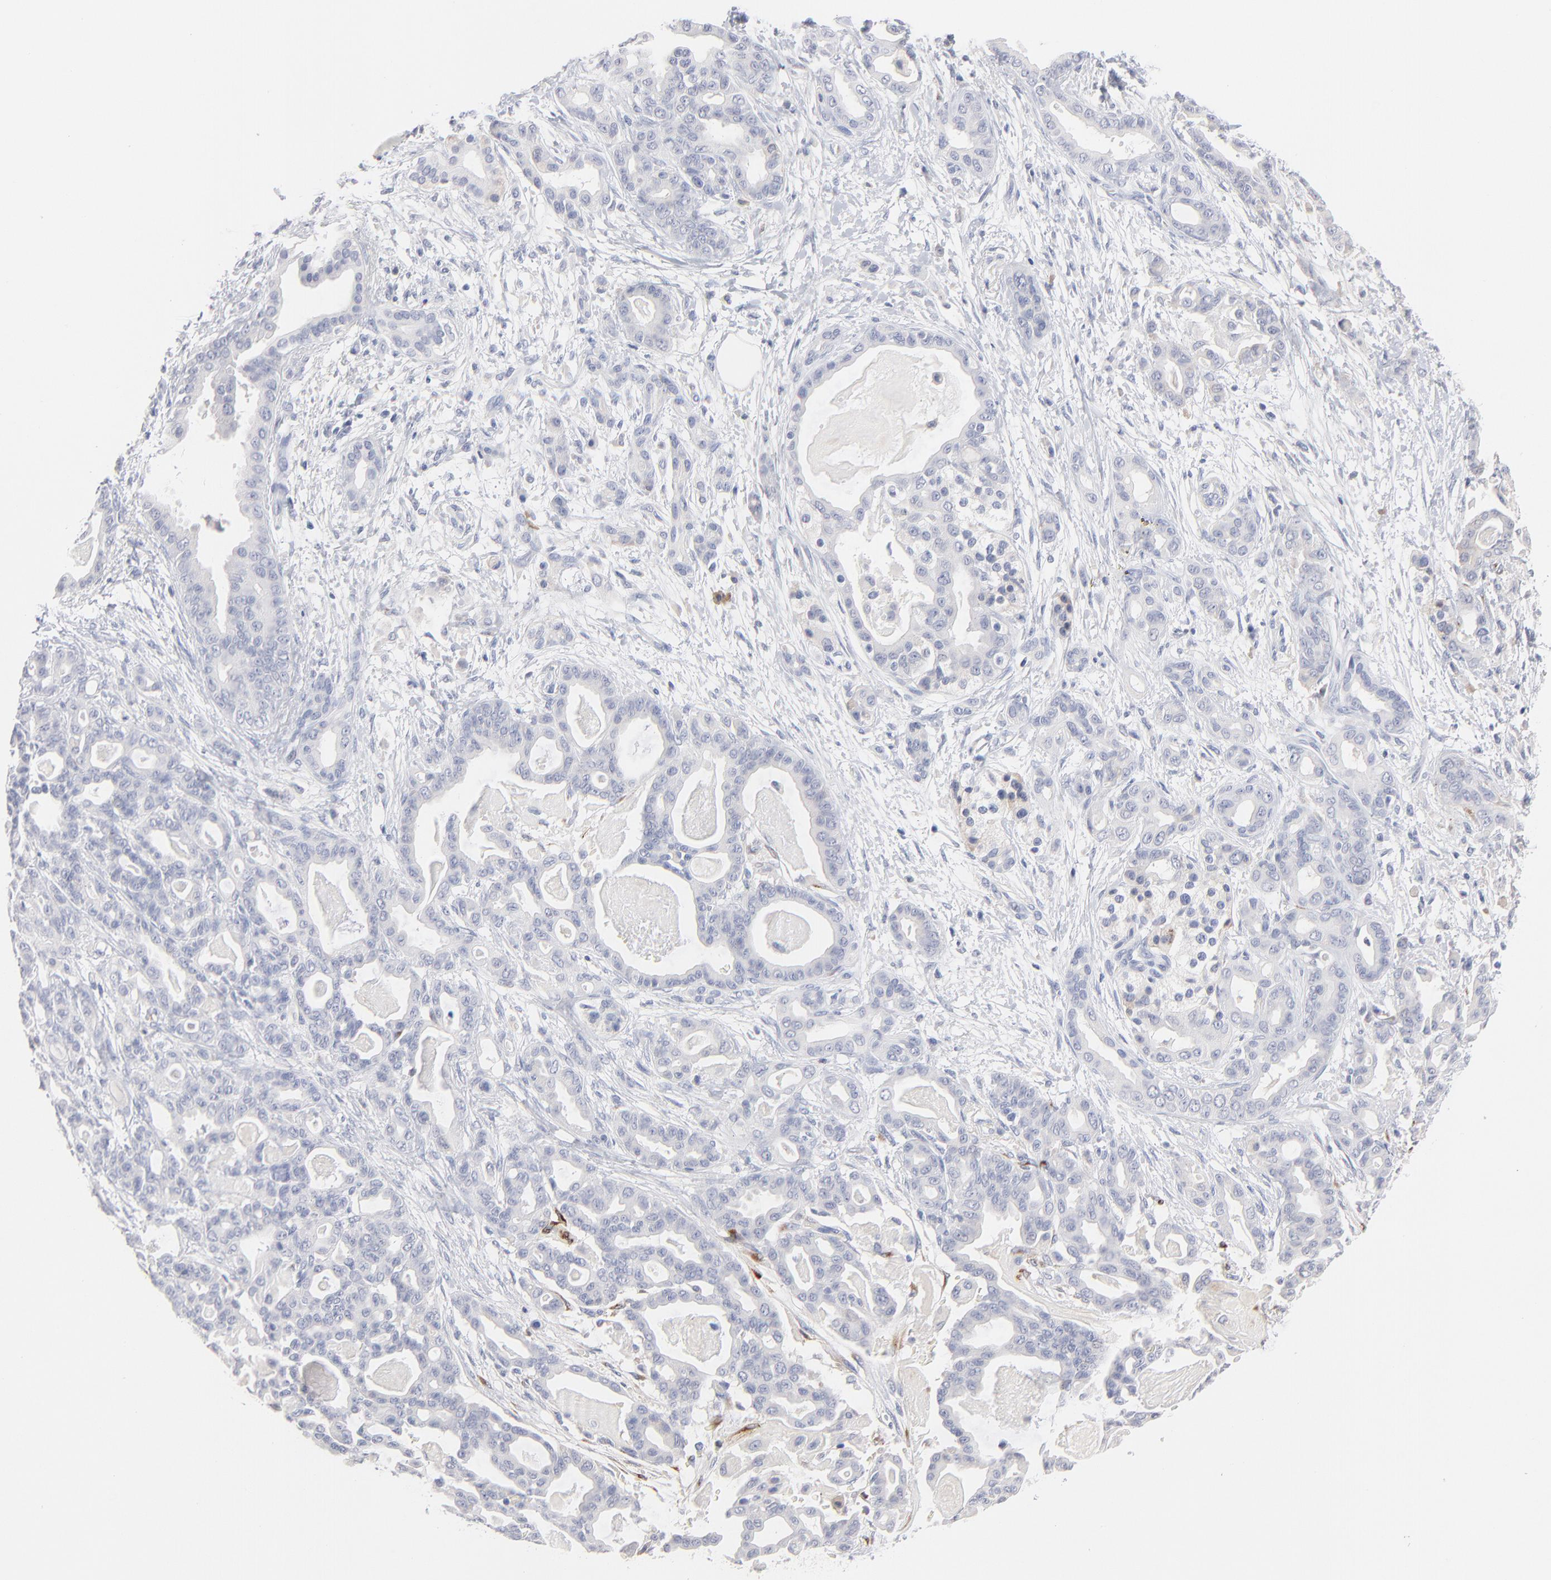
{"staining": {"intensity": "negative", "quantity": "none", "location": "none"}, "tissue": "pancreatic cancer", "cell_type": "Tumor cells", "image_type": "cancer", "snomed": [{"axis": "morphology", "description": "Adenocarcinoma, NOS"}, {"axis": "topography", "description": "Pancreas"}], "caption": "Immunohistochemical staining of adenocarcinoma (pancreatic) shows no significant expression in tumor cells.", "gene": "F12", "patient": {"sex": "male", "age": 63}}